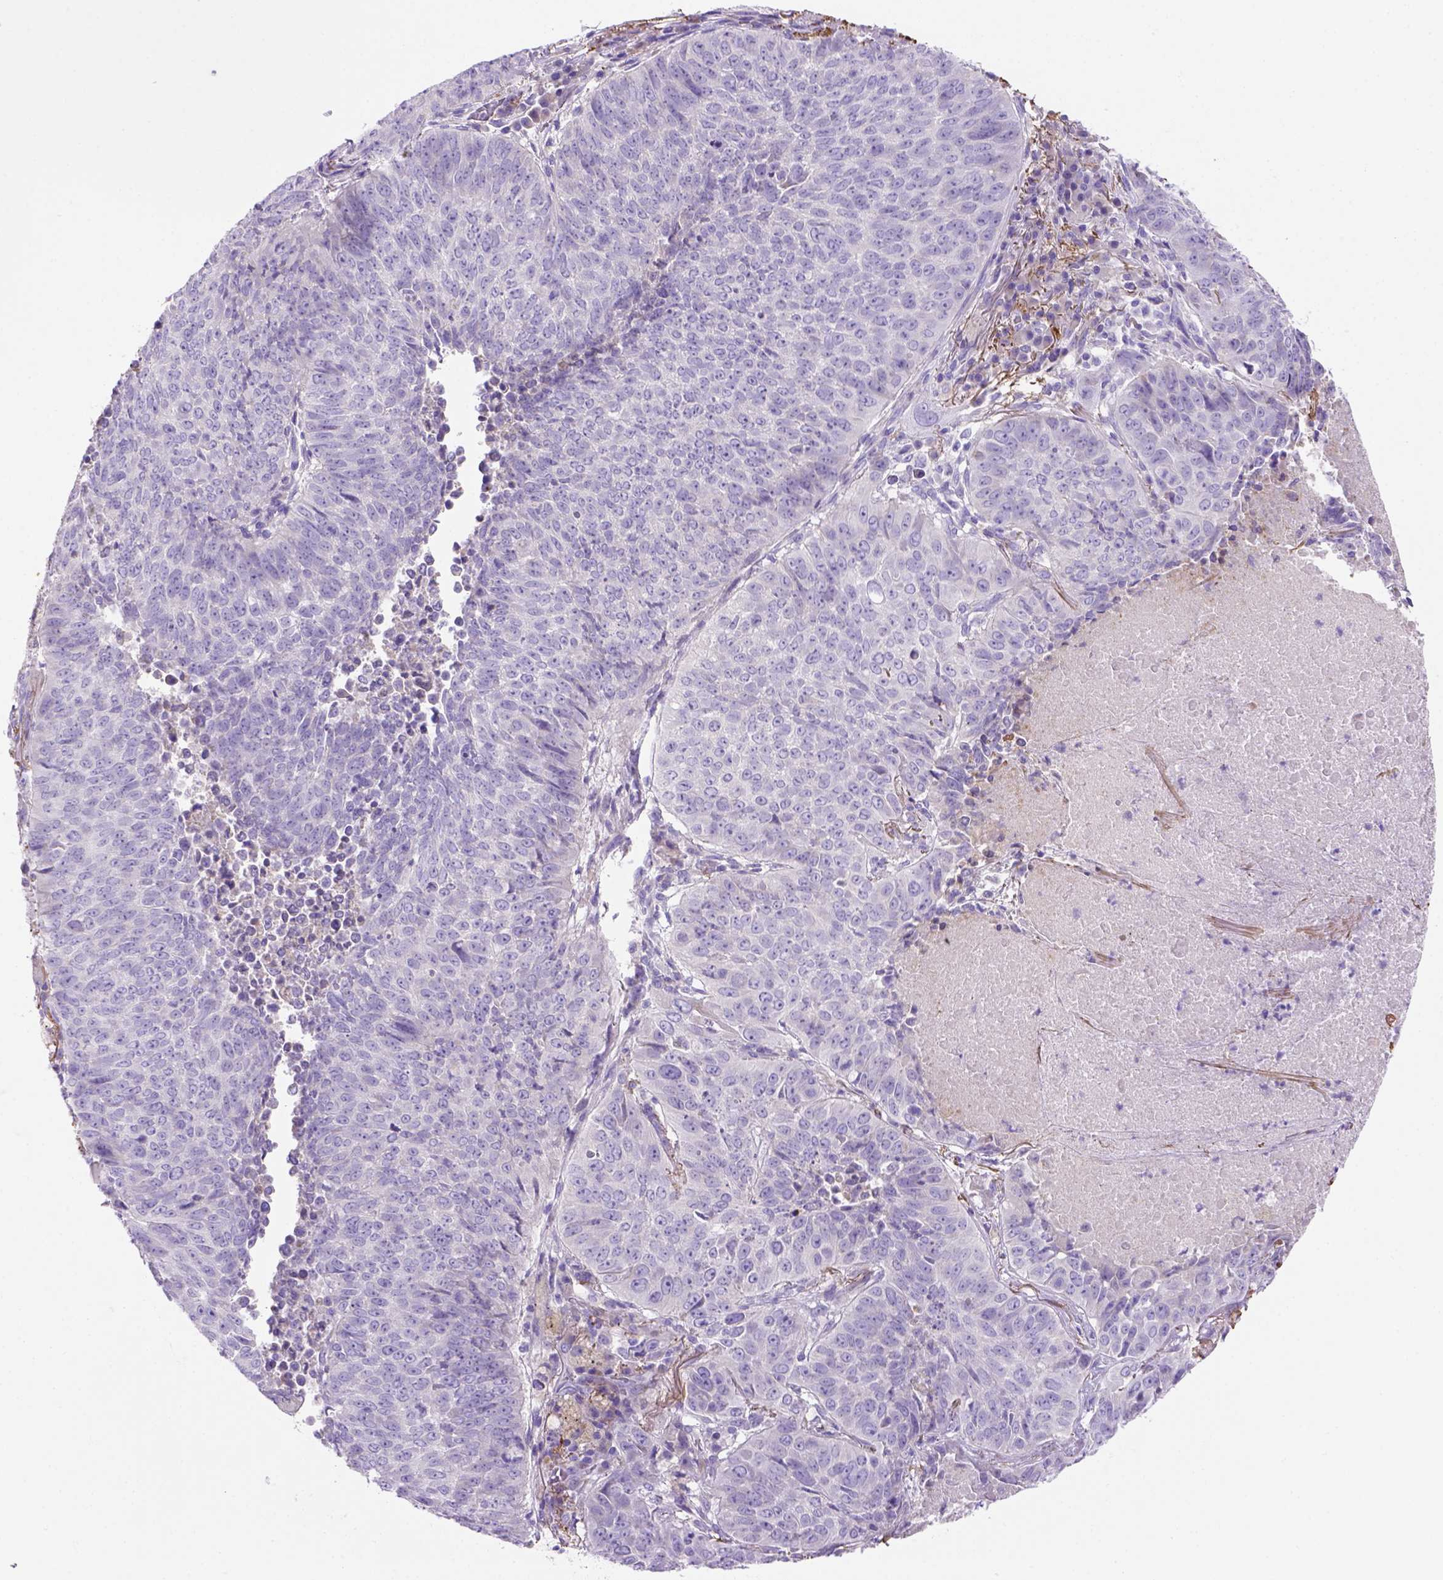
{"staining": {"intensity": "negative", "quantity": "none", "location": "none"}, "tissue": "lung cancer", "cell_type": "Tumor cells", "image_type": "cancer", "snomed": [{"axis": "morphology", "description": "Normal tissue, NOS"}, {"axis": "morphology", "description": "Squamous cell carcinoma, NOS"}, {"axis": "topography", "description": "Bronchus"}, {"axis": "topography", "description": "Lung"}], "caption": "The micrograph demonstrates no significant expression in tumor cells of lung squamous cell carcinoma. Brightfield microscopy of IHC stained with DAB (brown) and hematoxylin (blue), captured at high magnification.", "gene": "SIRPD", "patient": {"sex": "male", "age": 64}}